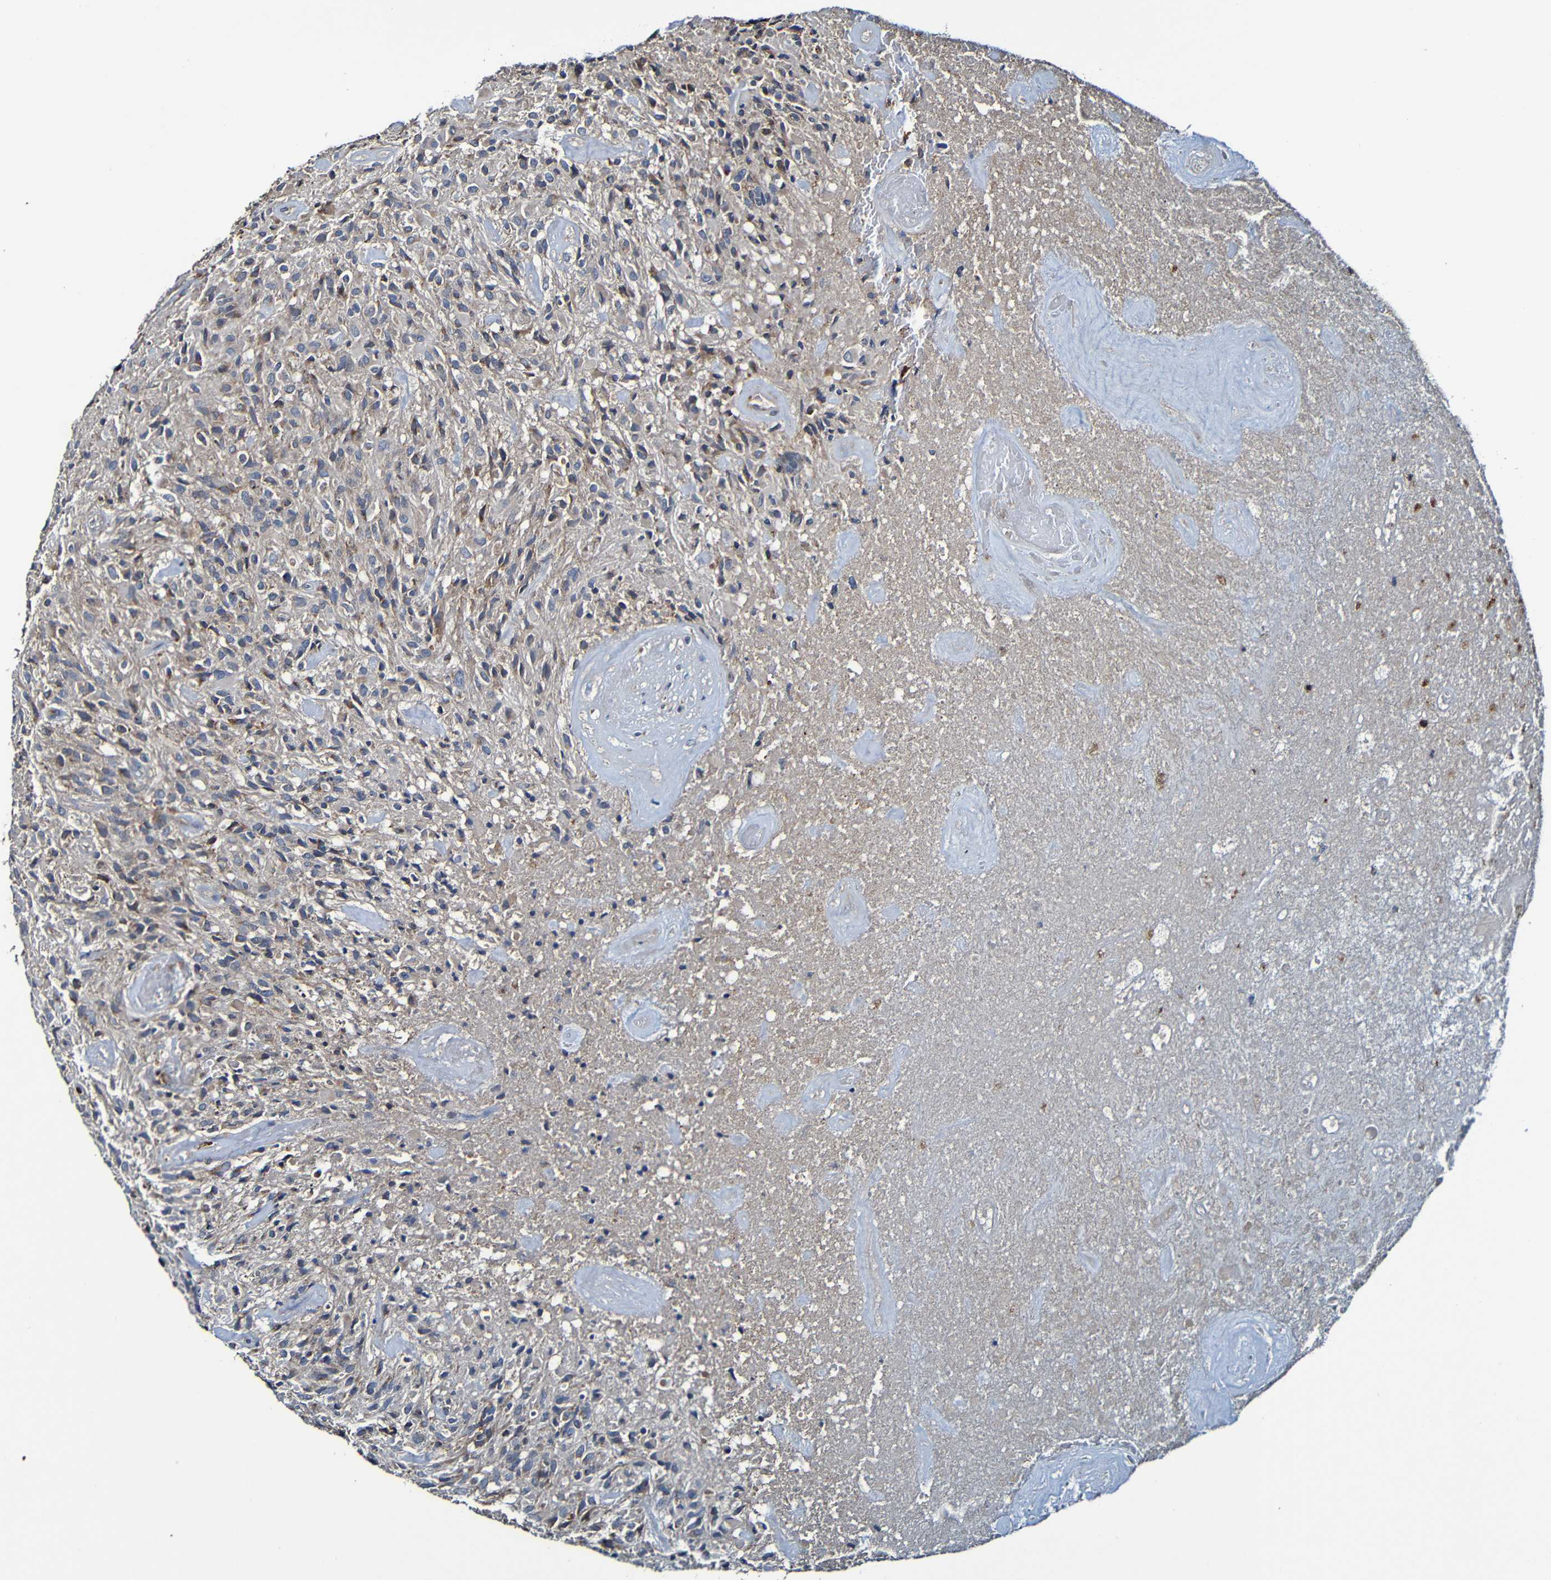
{"staining": {"intensity": "moderate", "quantity": "<25%", "location": "cytoplasmic/membranous"}, "tissue": "glioma", "cell_type": "Tumor cells", "image_type": "cancer", "snomed": [{"axis": "morphology", "description": "Glioma, malignant, High grade"}, {"axis": "topography", "description": "Brain"}], "caption": "Brown immunohistochemical staining in human malignant high-grade glioma reveals moderate cytoplasmic/membranous positivity in approximately <25% of tumor cells. The staining was performed using DAB (3,3'-diaminobenzidine) to visualize the protein expression in brown, while the nuclei were stained in blue with hematoxylin (Magnification: 20x).", "gene": "ADAM15", "patient": {"sex": "male", "age": 71}}